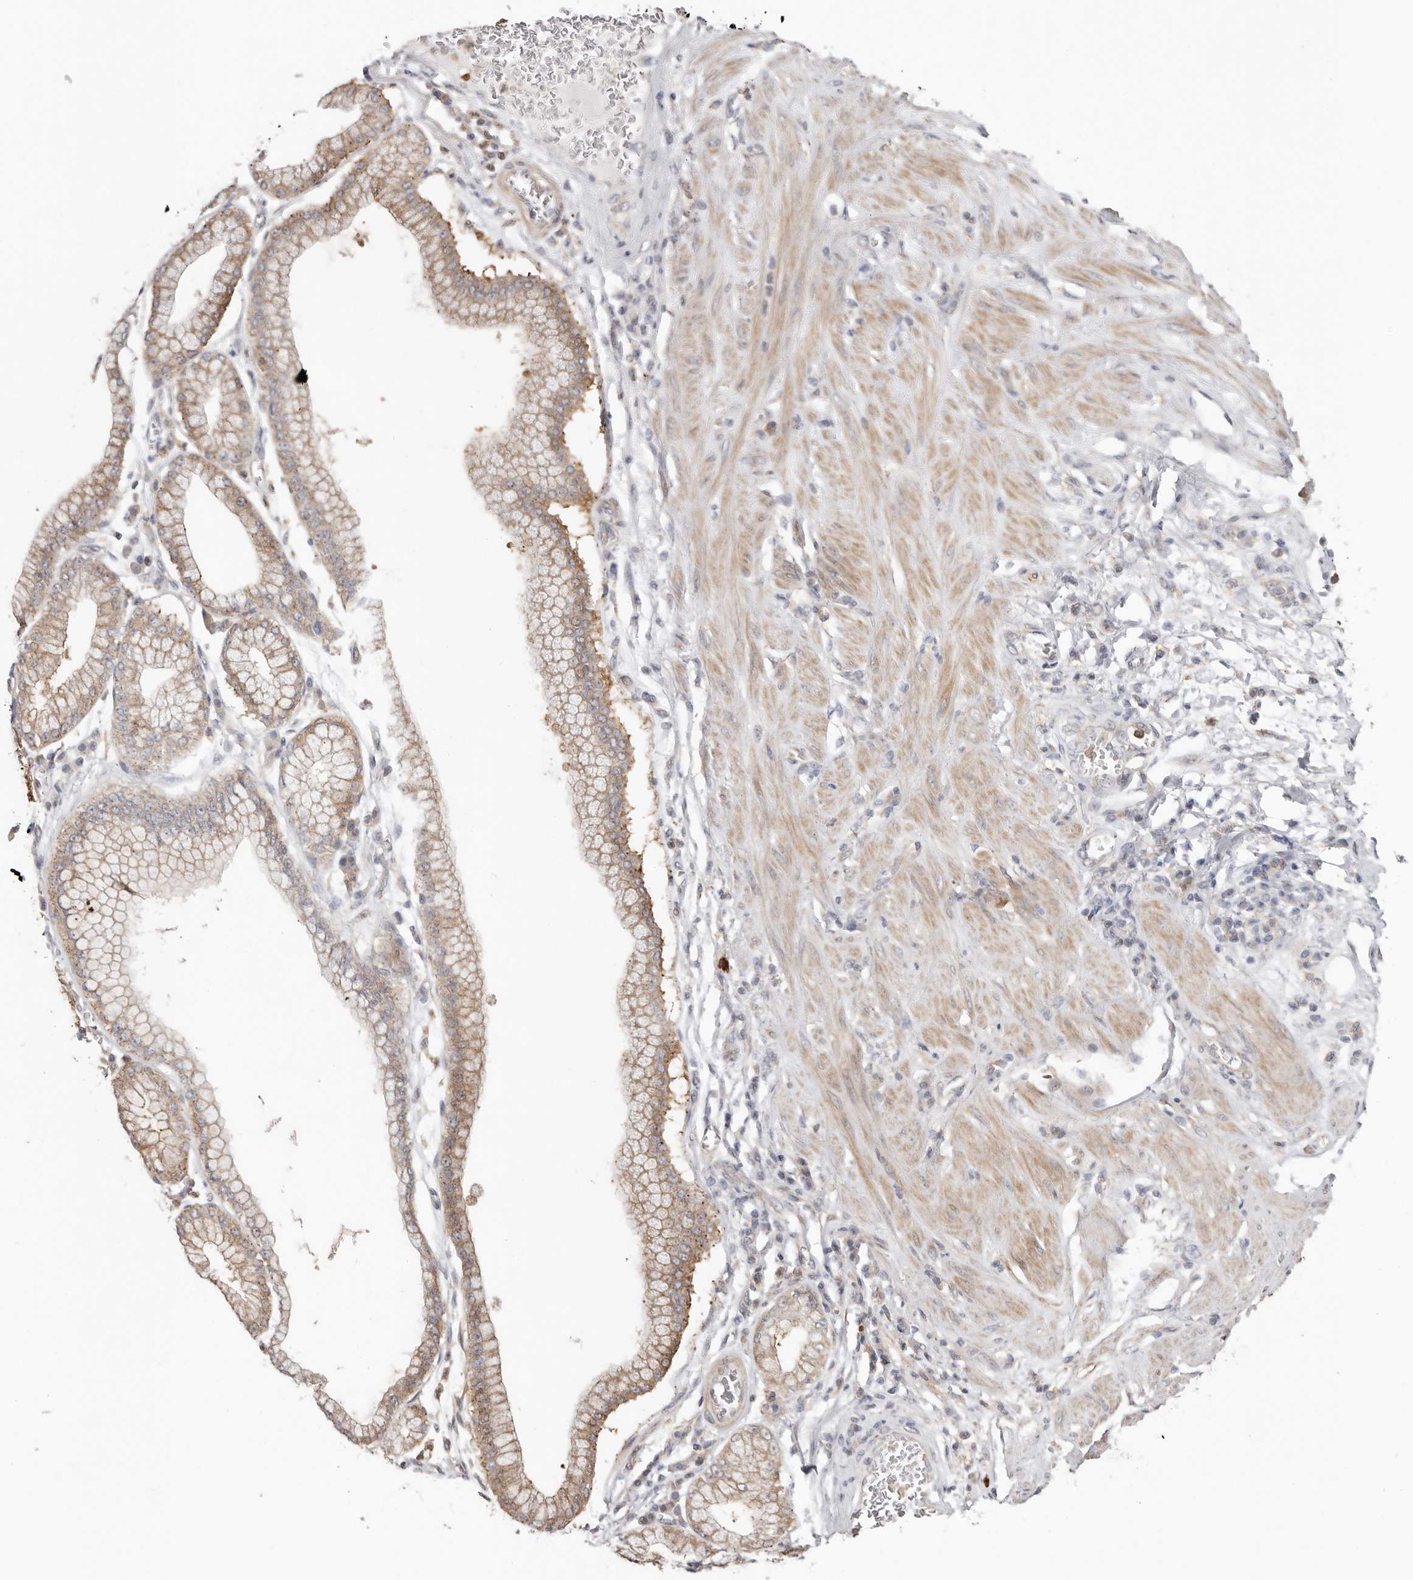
{"staining": {"intensity": "moderate", "quantity": ">75%", "location": "cytoplasmic/membranous"}, "tissue": "stomach cancer", "cell_type": "Tumor cells", "image_type": "cancer", "snomed": [{"axis": "morphology", "description": "Adenocarcinoma, NOS"}, {"axis": "topography", "description": "Stomach"}], "caption": "Human adenocarcinoma (stomach) stained with a brown dye exhibits moderate cytoplasmic/membranous positive expression in about >75% of tumor cells.", "gene": "MSRB2", "patient": {"sex": "male", "age": 59}}